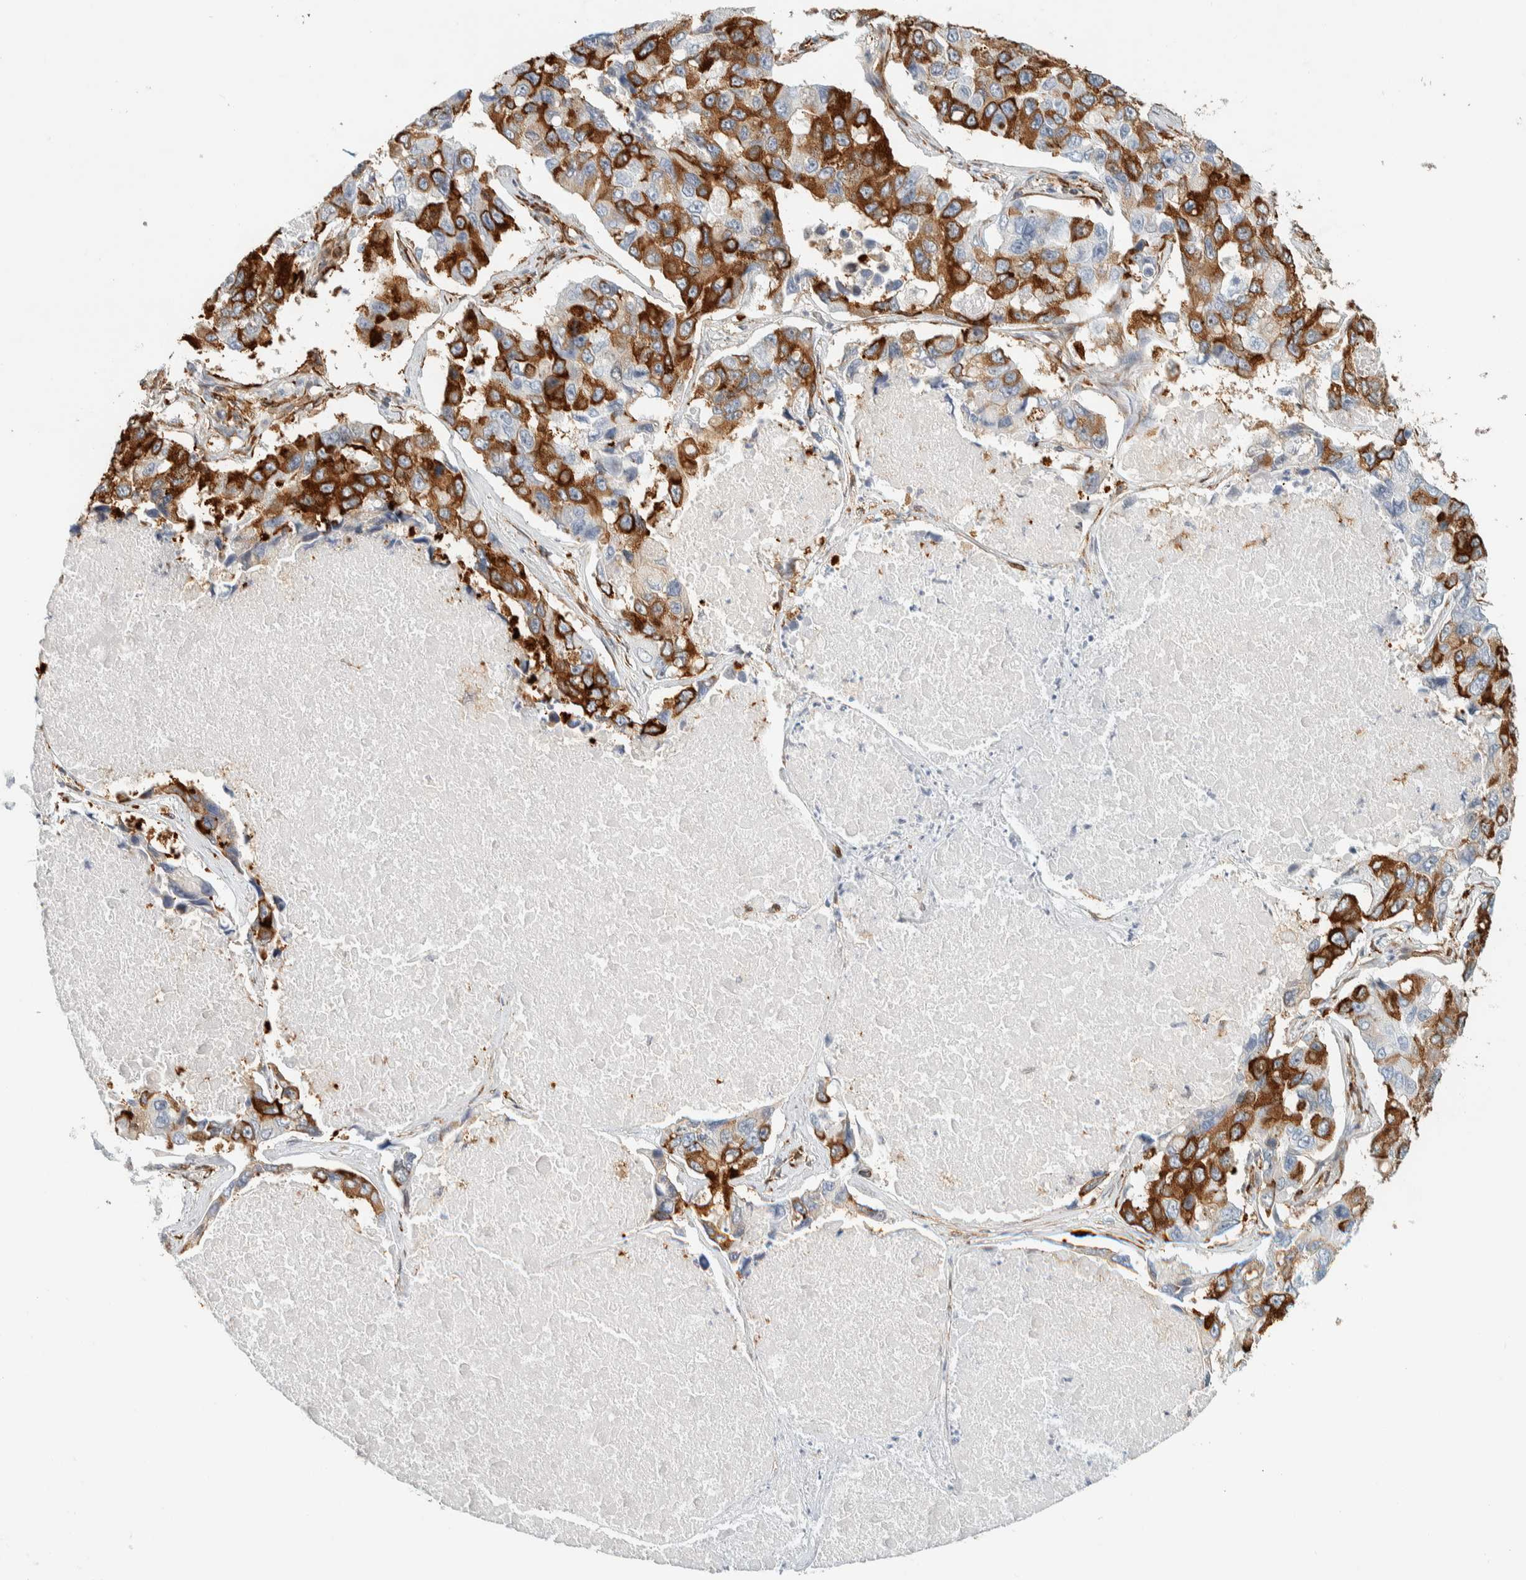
{"staining": {"intensity": "strong", "quantity": "25%-75%", "location": "cytoplasmic/membranous"}, "tissue": "lung cancer", "cell_type": "Tumor cells", "image_type": "cancer", "snomed": [{"axis": "morphology", "description": "Adenocarcinoma, NOS"}, {"axis": "topography", "description": "Lung"}], "caption": "Immunohistochemical staining of human lung cancer (adenocarcinoma) displays high levels of strong cytoplasmic/membranous protein positivity in about 25%-75% of tumor cells. The staining was performed using DAB, with brown indicating positive protein expression. Nuclei are stained blue with hematoxylin.", "gene": "LLGL2", "patient": {"sex": "male", "age": 64}}